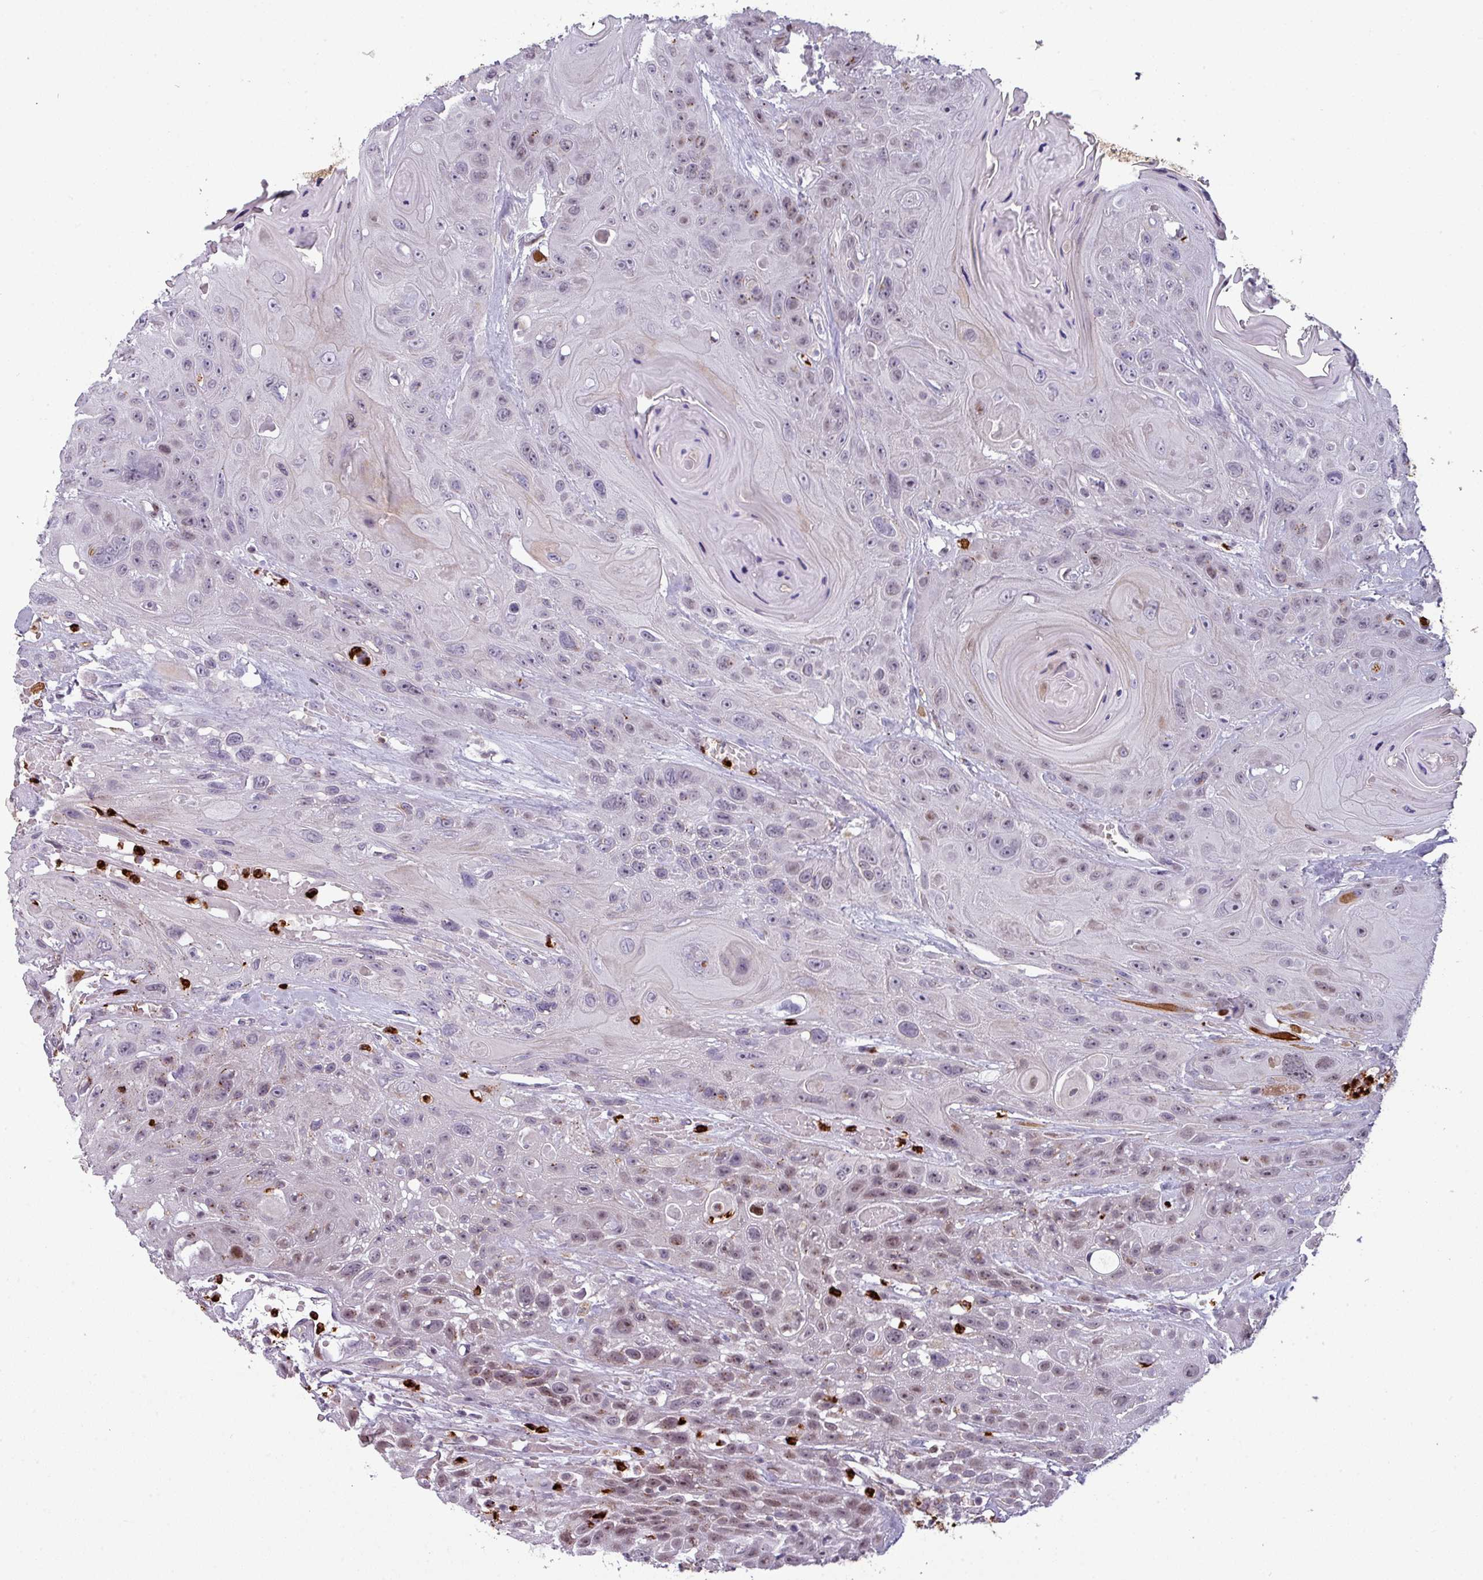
{"staining": {"intensity": "weak", "quantity": "<25%", "location": "nuclear"}, "tissue": "head and neck cancer", "cell_type": "Tumor cells", "image_type": "cancer", "snomed": [{"axis": "morphology", "description": "Squamous cell carcinoma, NOS"}, {"axis": "topography", "description": "Head-Neck"}], "caption": "Micrograph shows no significant protein staining in tumor cells of head and neck cancer (squamous cell carcinoma). (Brightfield microscopy of DAB (3,3'-diaminobenzidine) IHC at high magnification).", "gene": "TMEFF1", "patient": {"sex": "female", "age": 59}}